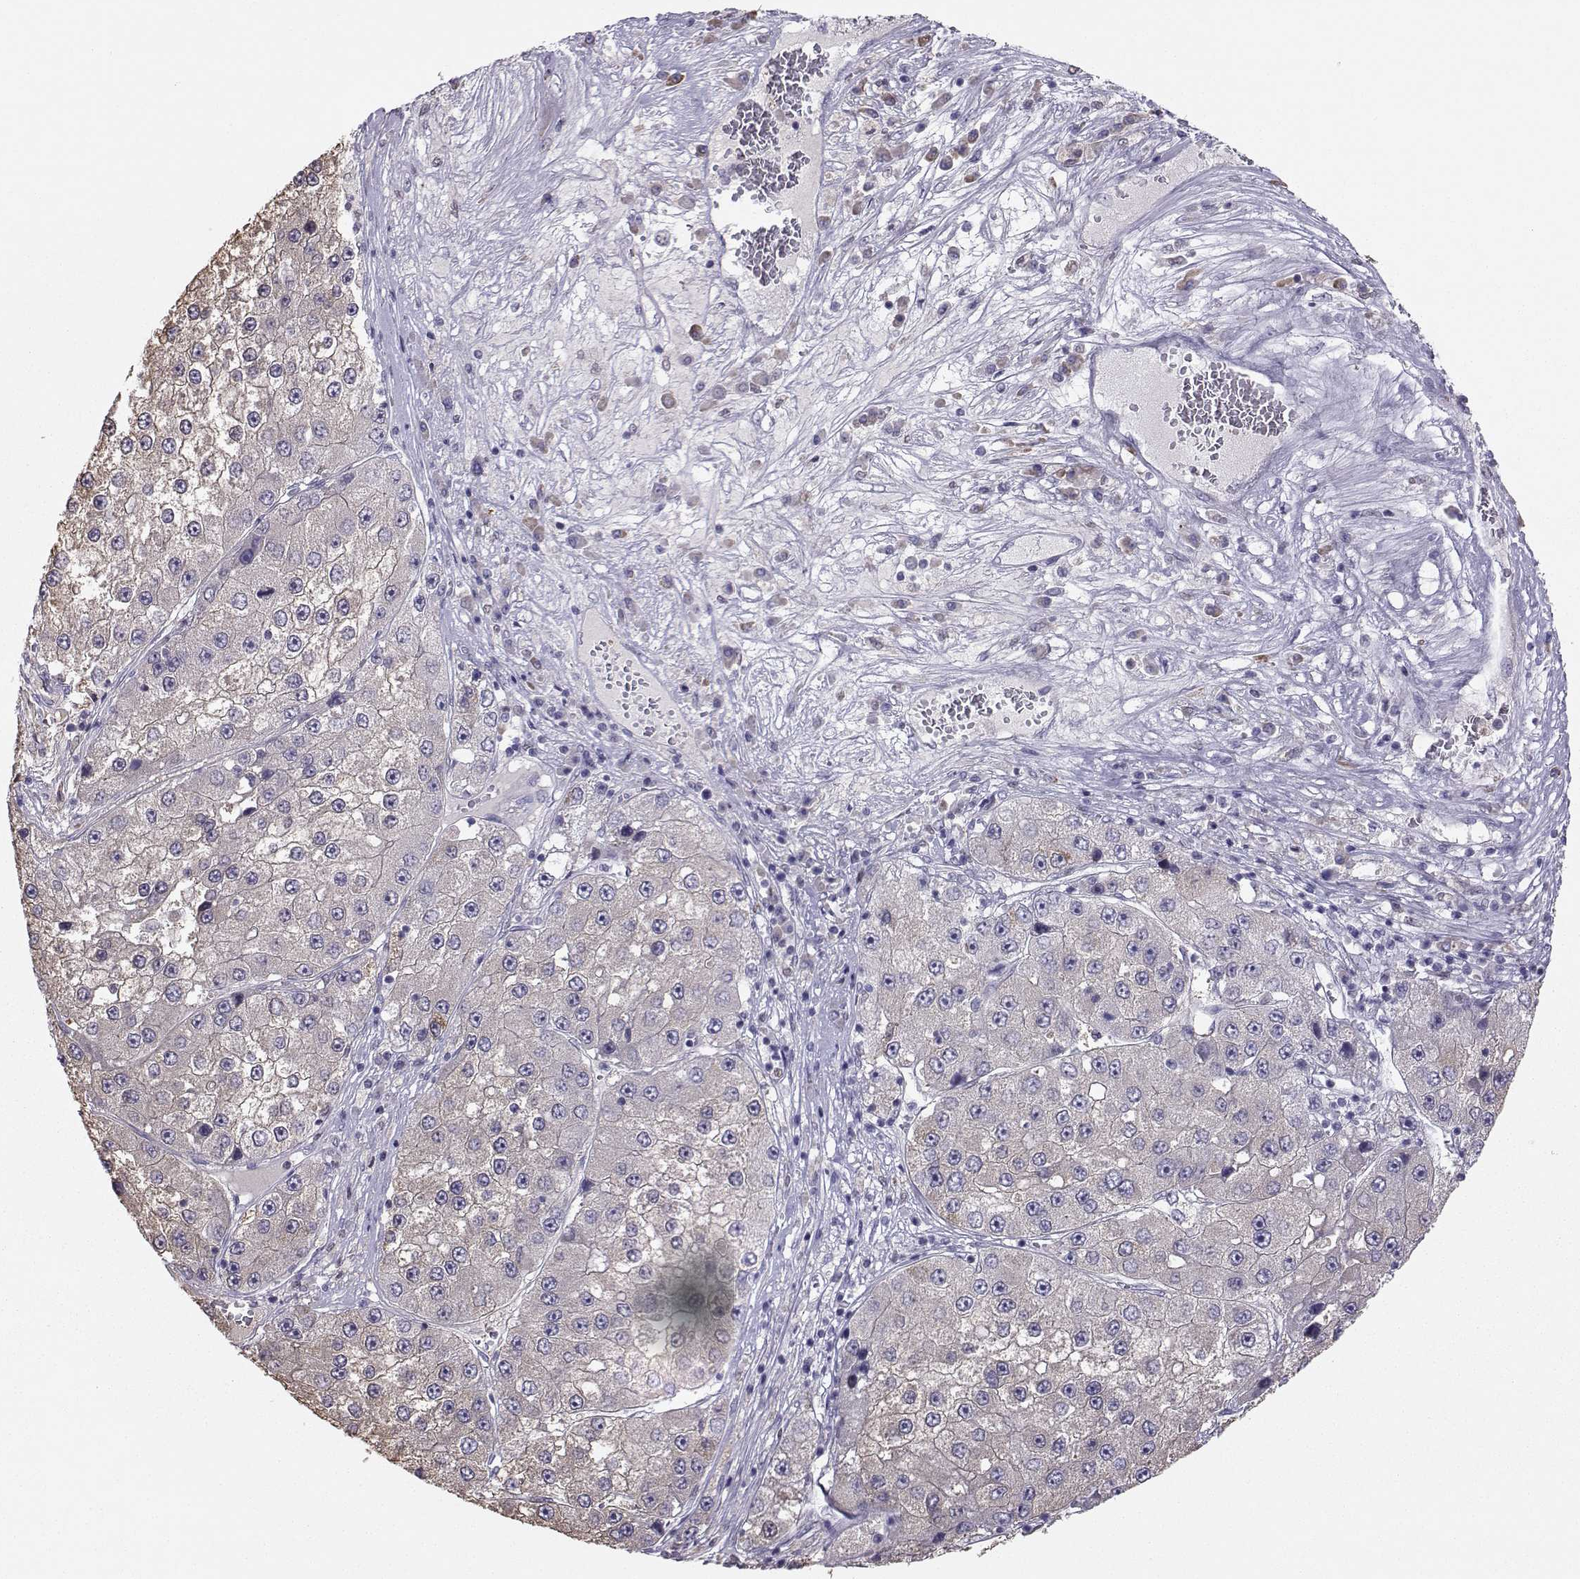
{"staining": {"intensity": "negative", "quantity": "none", "location": "none"}, "tissue": "liver cancer", "cell_type": "Tumor cells", "image_type": "cancer", "snomed": [{"axis": "morphology", "description": "Carcinoma, Hepatocellular, NOS"}, {"axis": "topography", "description": "Liver"}], "caption": "Human hepatocellular carcinoma (liver) stained for a protein using immunohistochemistry (IHC) reveals no positivity in tumor cells.", "gene": "DCLK3", "patient": {"sex": "female", "age": 73}}